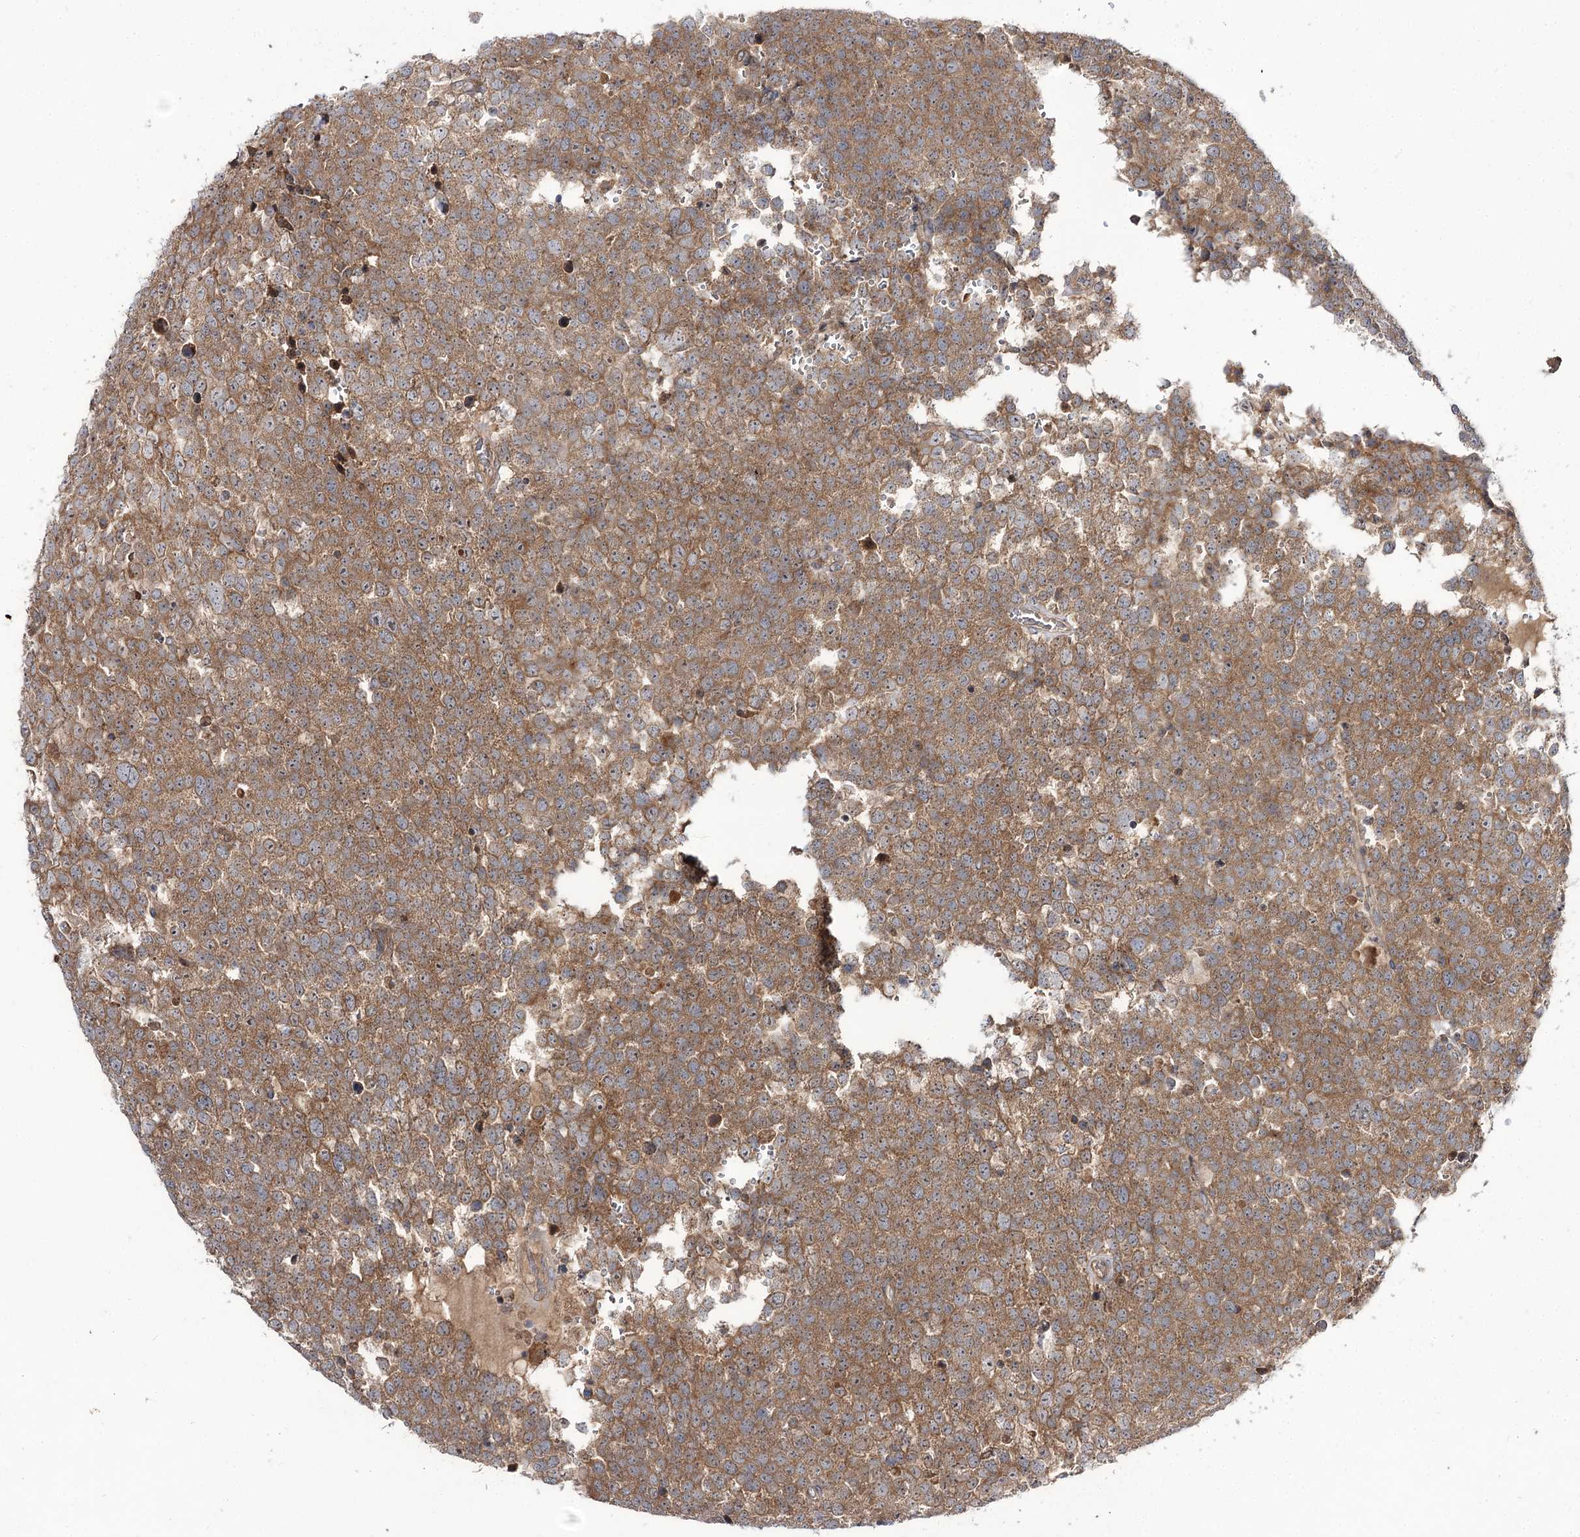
{"staining": {"intensity": "moderate", "quantity": ">75%", "location": "cytoplasmic/membranous"}, "tissue": "testis cancer", "cell_type": "Tumor cells", "image_type": "cancer", "snomed": [{"axis": "morphology", "description": "Seminoma, NOS"}, {"axis": "topography", "description": "Testis"}], "caption": "Tumor cells demonstrate moderate cytoplasmic/membranous positivity in approximately >75% of cells in testis cancer.", "gene": "C11orf80", "patient": {"sex": "male", "age": 71}}